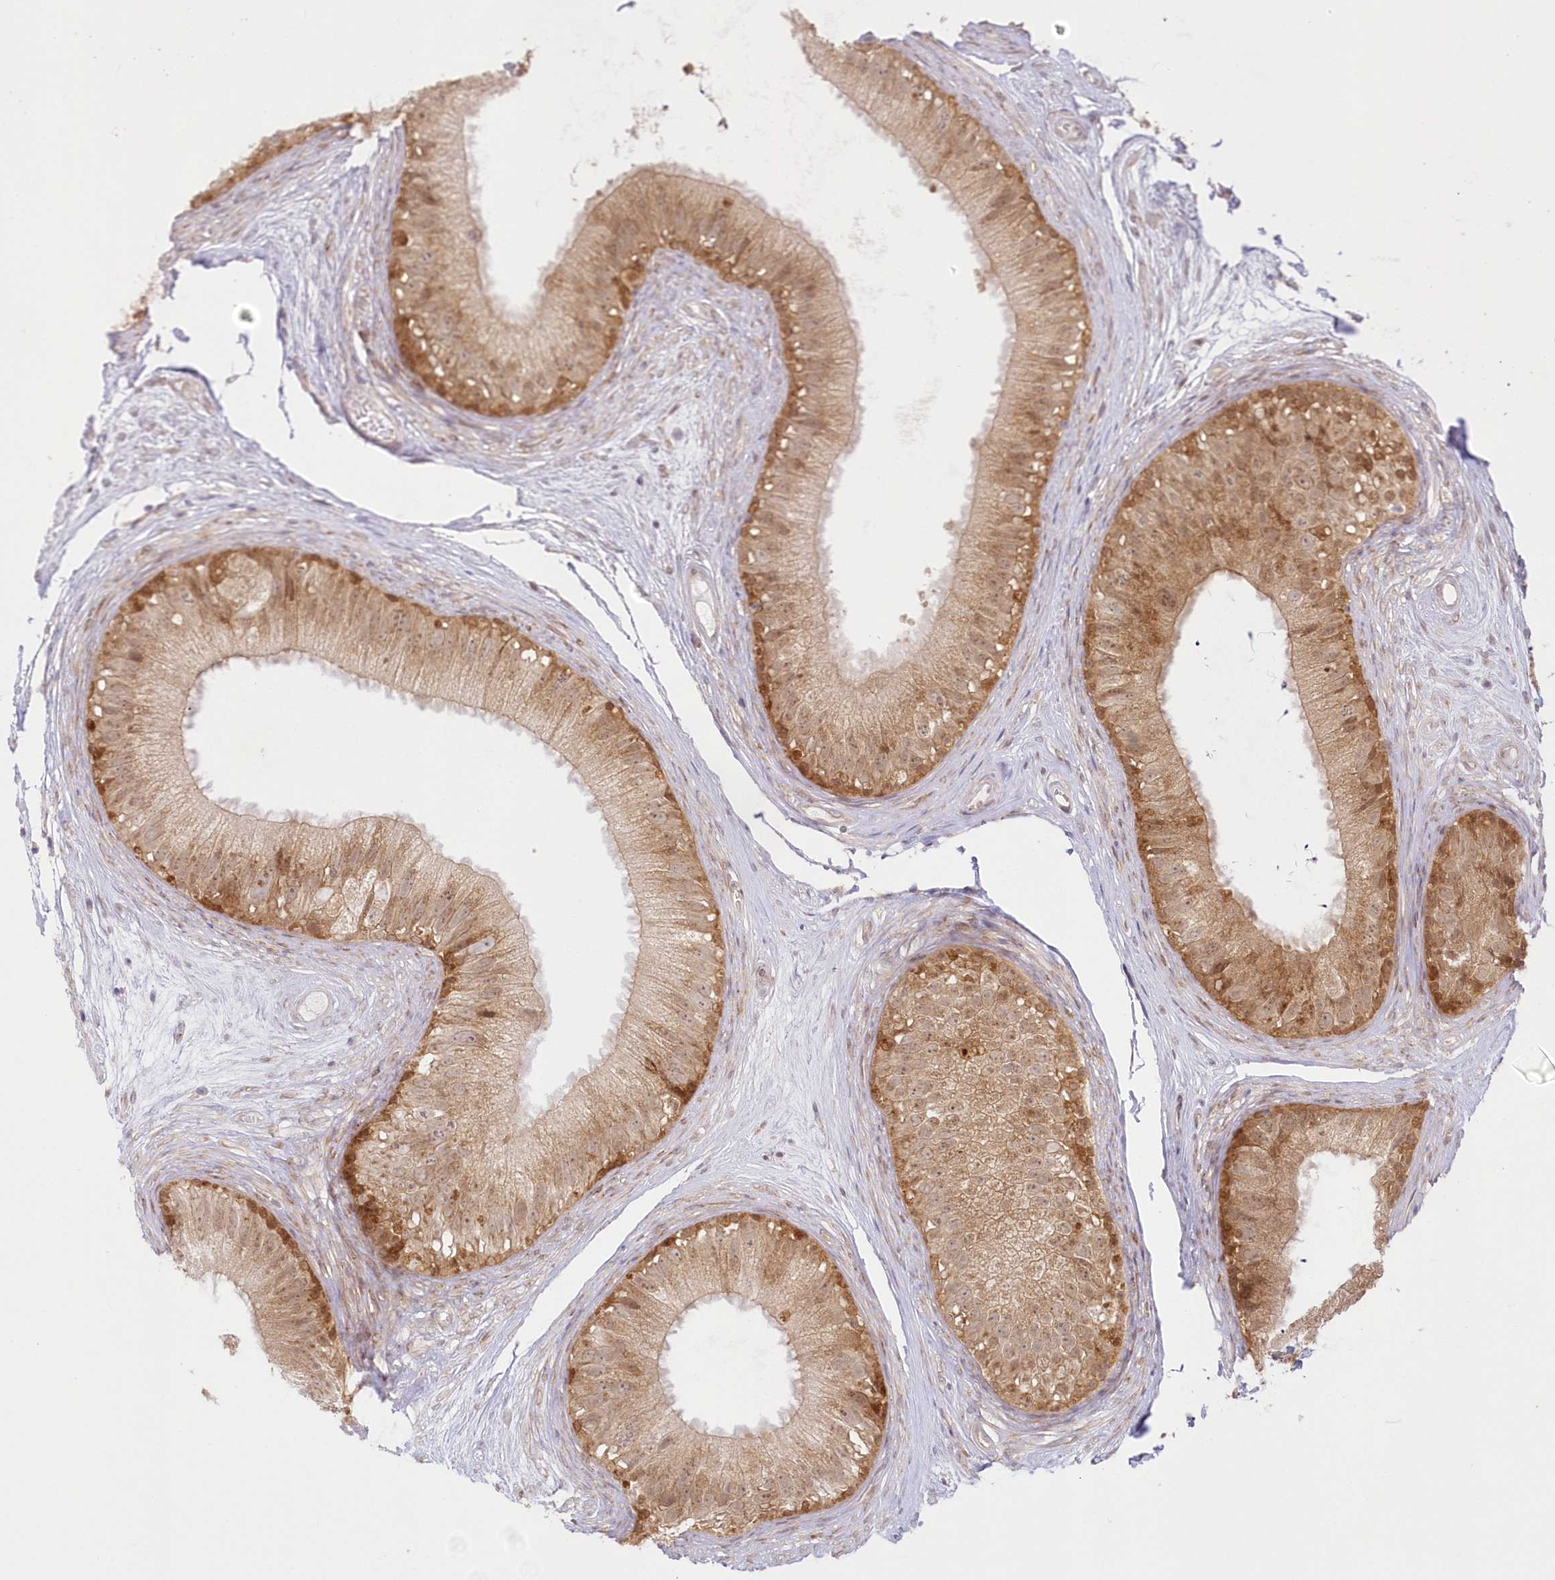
{"staining": {"intensity": "moderate", "quantity": ">75%", "location": "cytoplasmic/membranous"}, "tissue": "epididymis", "cell_type": "Glandular cells", "image_type": "normal", "snomed": [{"axis": "morphology", "description": "Normal tissue, NOS"}, {"axis": "topography", "description": "Epididymis"}], "caption": "A histopathology image of human epididymis stained for a protein reveals moderate cytoplasmic/membranous brown staining in glandular cells. Nuclei are stained in blue.", "gene": "RNPEP", "patient": {"sex": "male", "age": 77}}